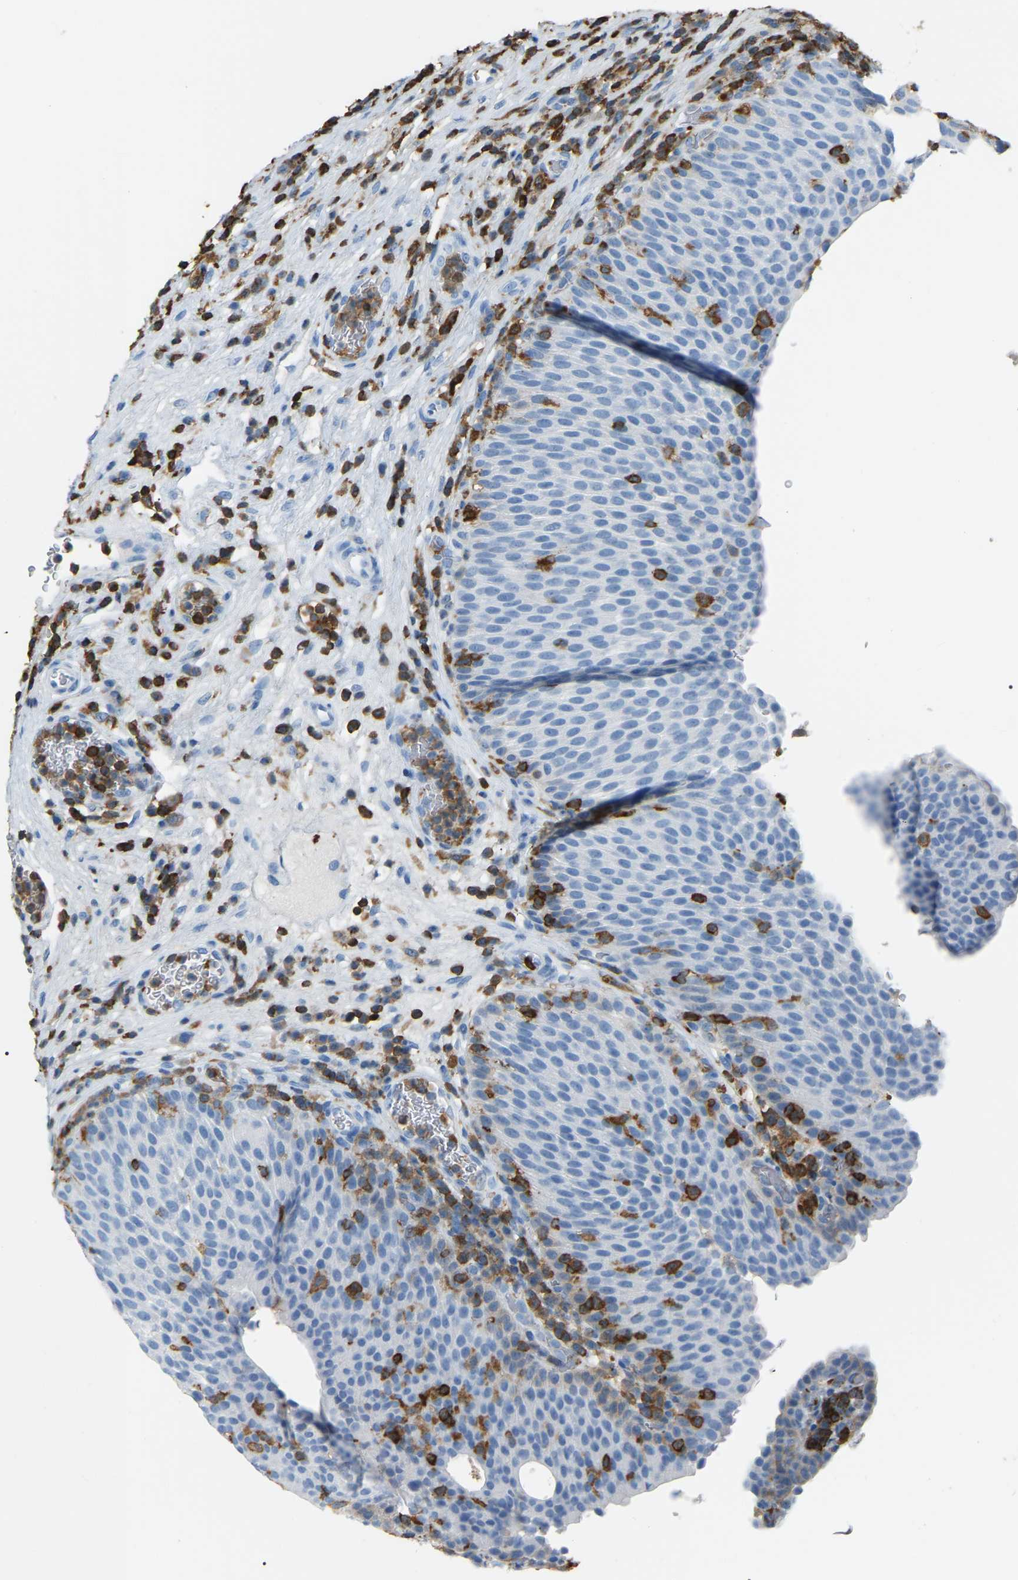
{"staining": {"intensity": "negative", "quantity": "none", "location": "none"}, "tissue": "urothelial cancer", "cell_type": "Tumor cells", "image_type": "cancer", "snomed": [{"axis": "morphology", "description": "Urothelial carcinoma, High grade"}, {"axis": "topography", "description": "Urinary bladder"}], "caption": "This is a histopathology image of immunohistochemistry staining of urothelial cancer, which shows no expression in tumor cells.", "gene": "ARHGAP45", "patient": {"sex": "male", "age": 74}}